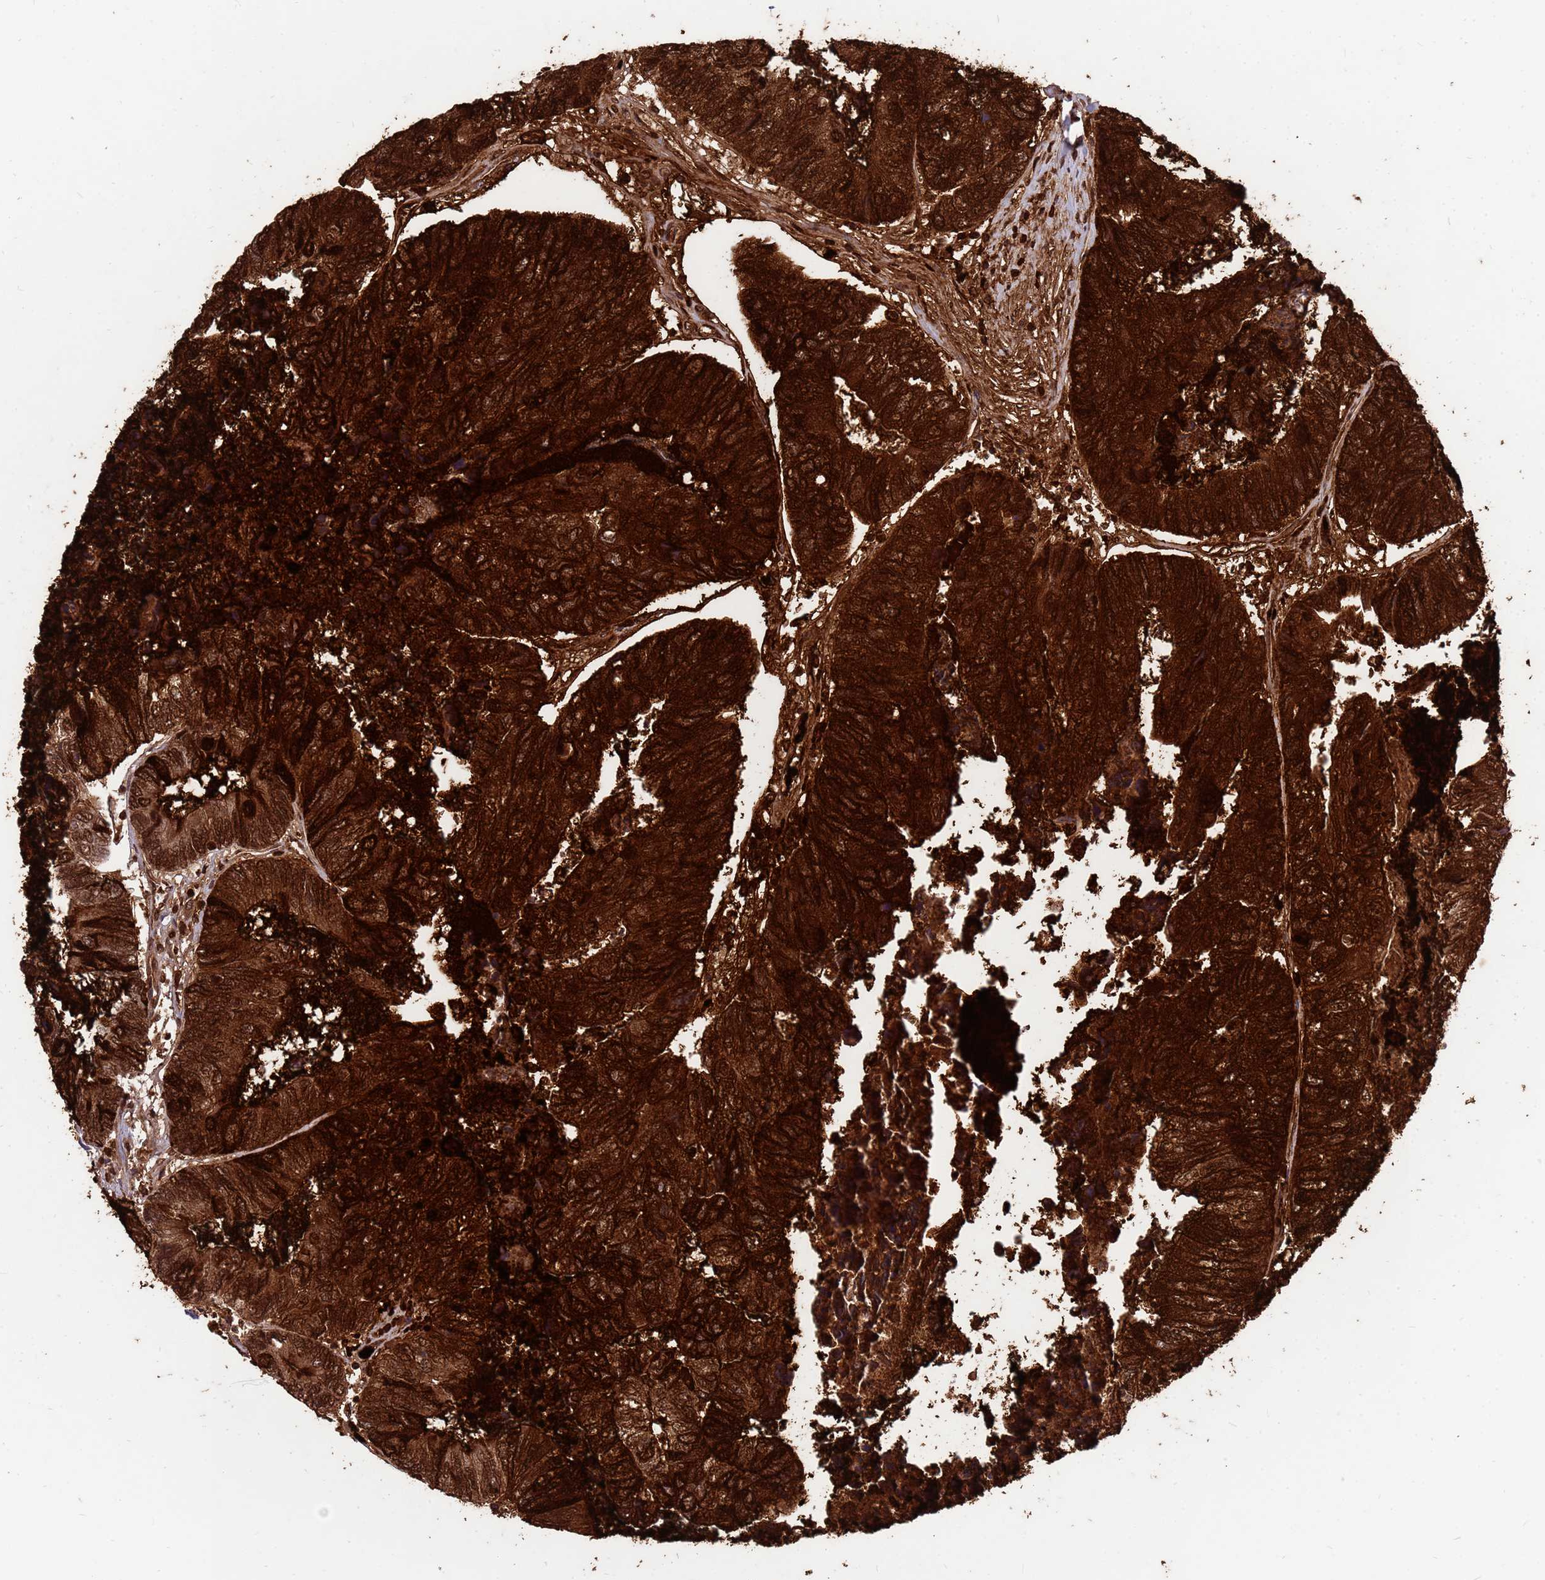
{"staining": {"intensity": "strong", "quantity": ">75%", "location": "cytoplasmic/membranous,nuclear"}, "tissue": "colorectal cancer", "cell_type": "Tumor cells", "image_type": "cancer", "snomed": [{"axis": "morphology", "description": "Adenocarcinoma, NOS"}, {"axis": "topography", "description": "Colon"}], "caption": "A brown stain labels strong cytoplasmic/membranous and nuclear staining of a protein in human colorectal cancer (adenocarcinoma) tumor cells. (IHC, brightfield microscopy, high magnification).", "gene": "ORM1", "patient": {"sex": "female", "age": 67}}